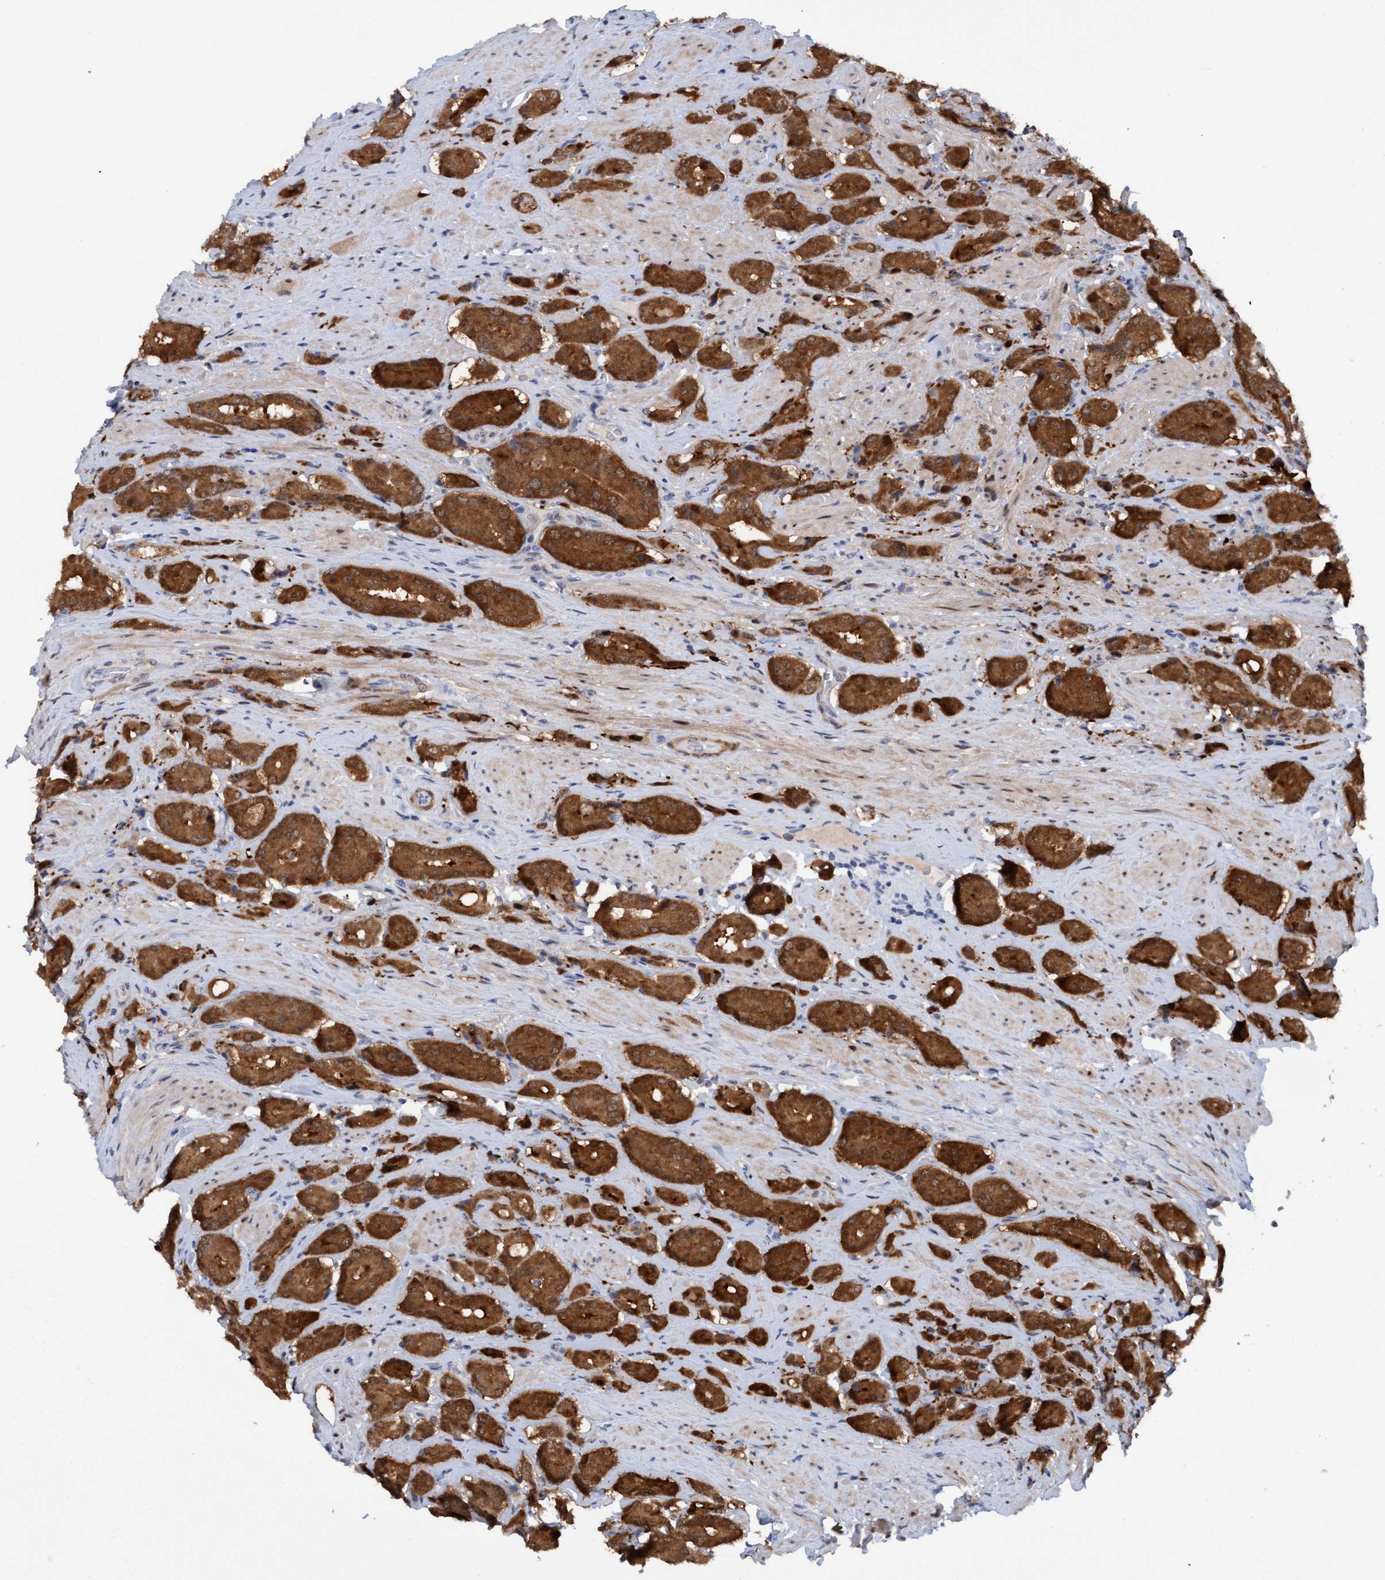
{"staining": {"intensity": "strong", "quantity": ">75%", "location": "cytoplasmic/membranous"}, "tissue": "prostate cancer", "cell_type": "Tumor cells", "image_type": "cancer", "snomed": [{"axis": "morphology", "description": "Adenocarcinoma, High grade"}, {"axis": "topography", "description": "Prostate"}], "caption": "Strong cytoplasmic/membranous positivity for a protein is seen in about >75% of tumor cells of adenocarcinoma (high-grade) (prostate) using IHC.", "gene": "PINX1", "patient": {"sex": "male", "age": 71}}